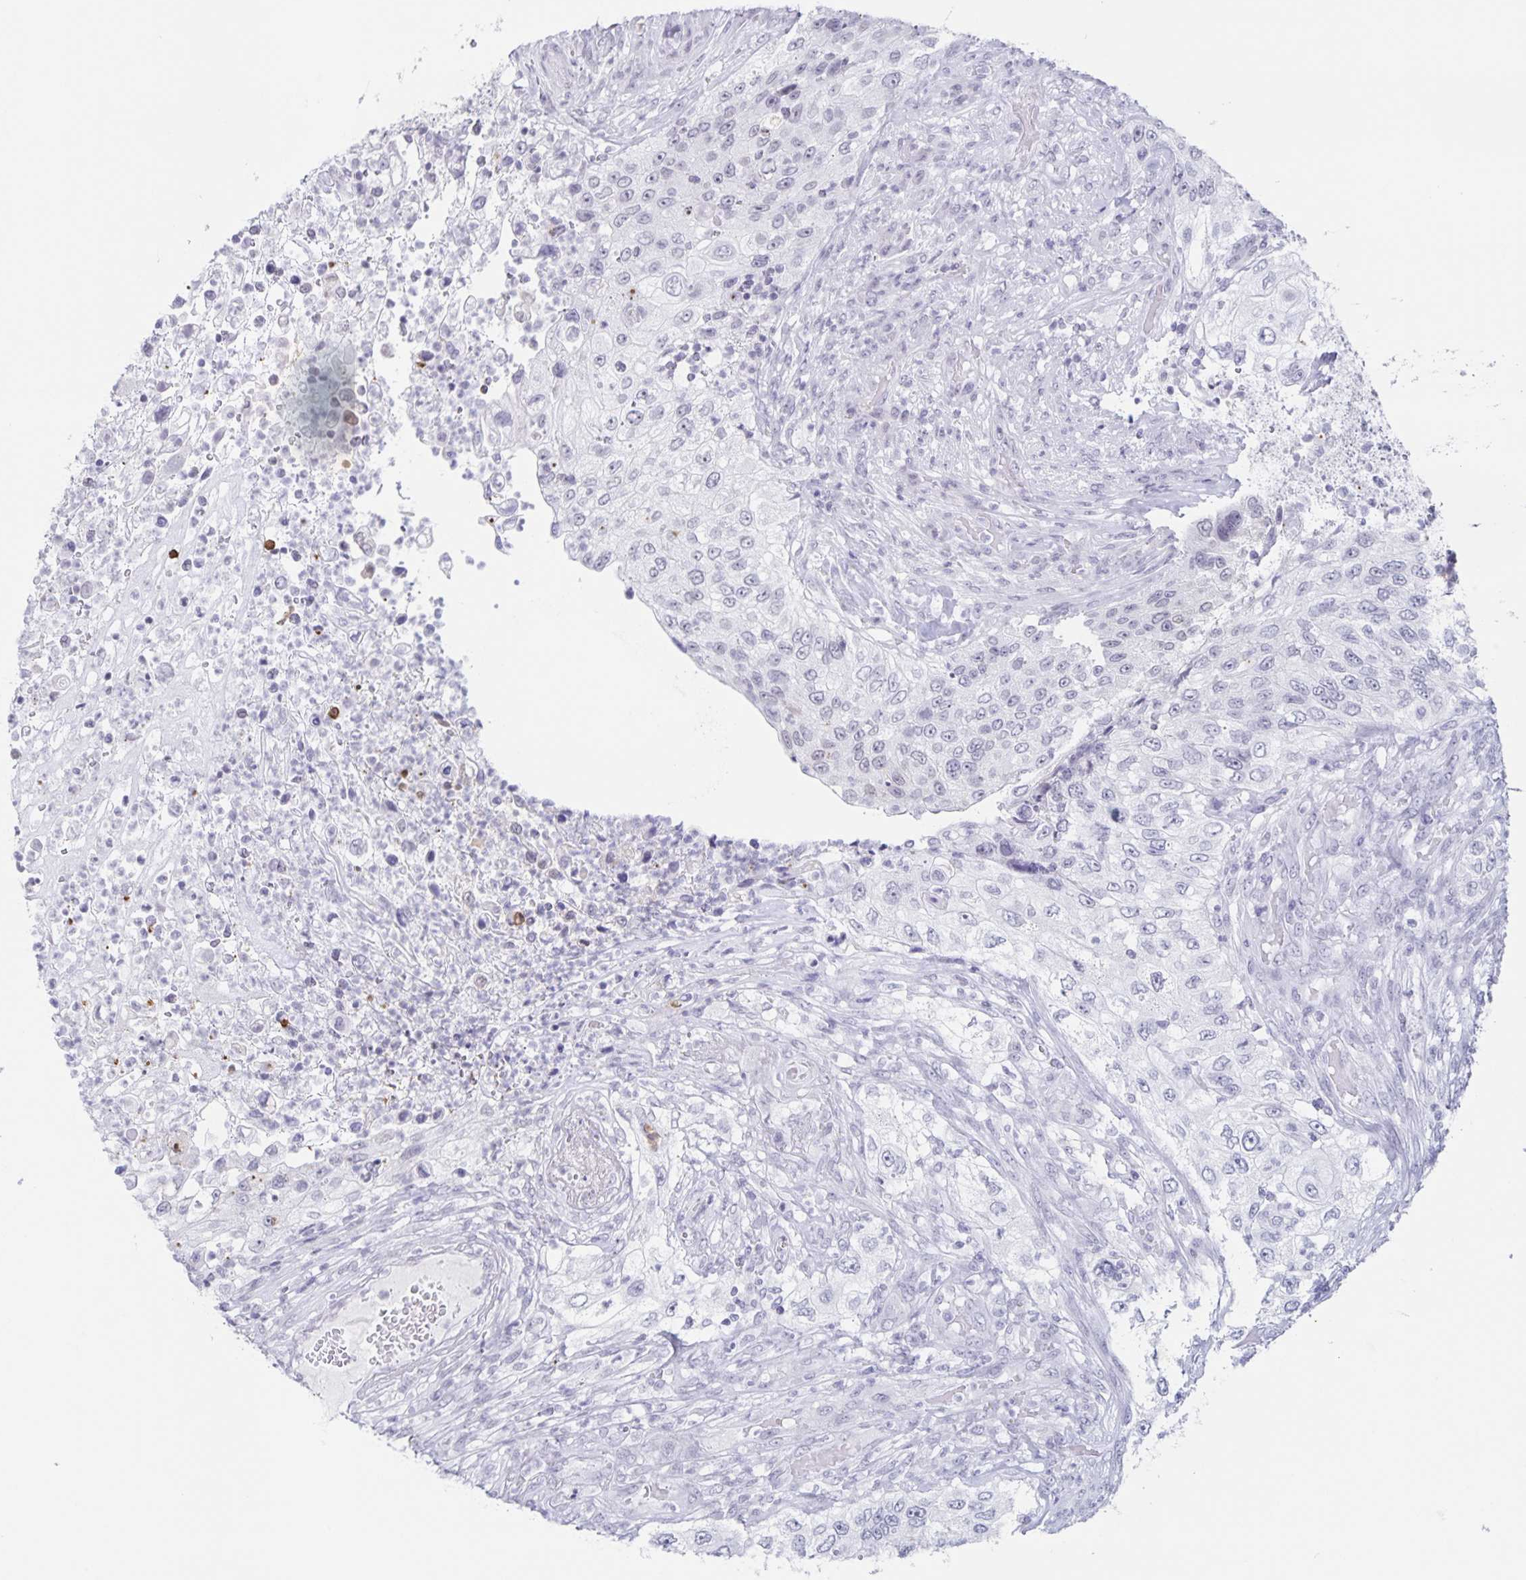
{"staining": {"intensity": "negative", "quantity": "none", "location": "none"}, "tissue": "urothelial cancer", "cell_type": "Tumor cells", "image_type": "cancer", "snomed": [{"axis": "morphology", "description": "Urothelial carcinoma, High grade"}, {"axis": "topography", "description": "Urinary bladder"}], "caption": "A micrograph of human urothelial cancer is negative for staining in tumor cells.", "gene": "LCE6A", "patient": {"sex": "female", "age": 60}}